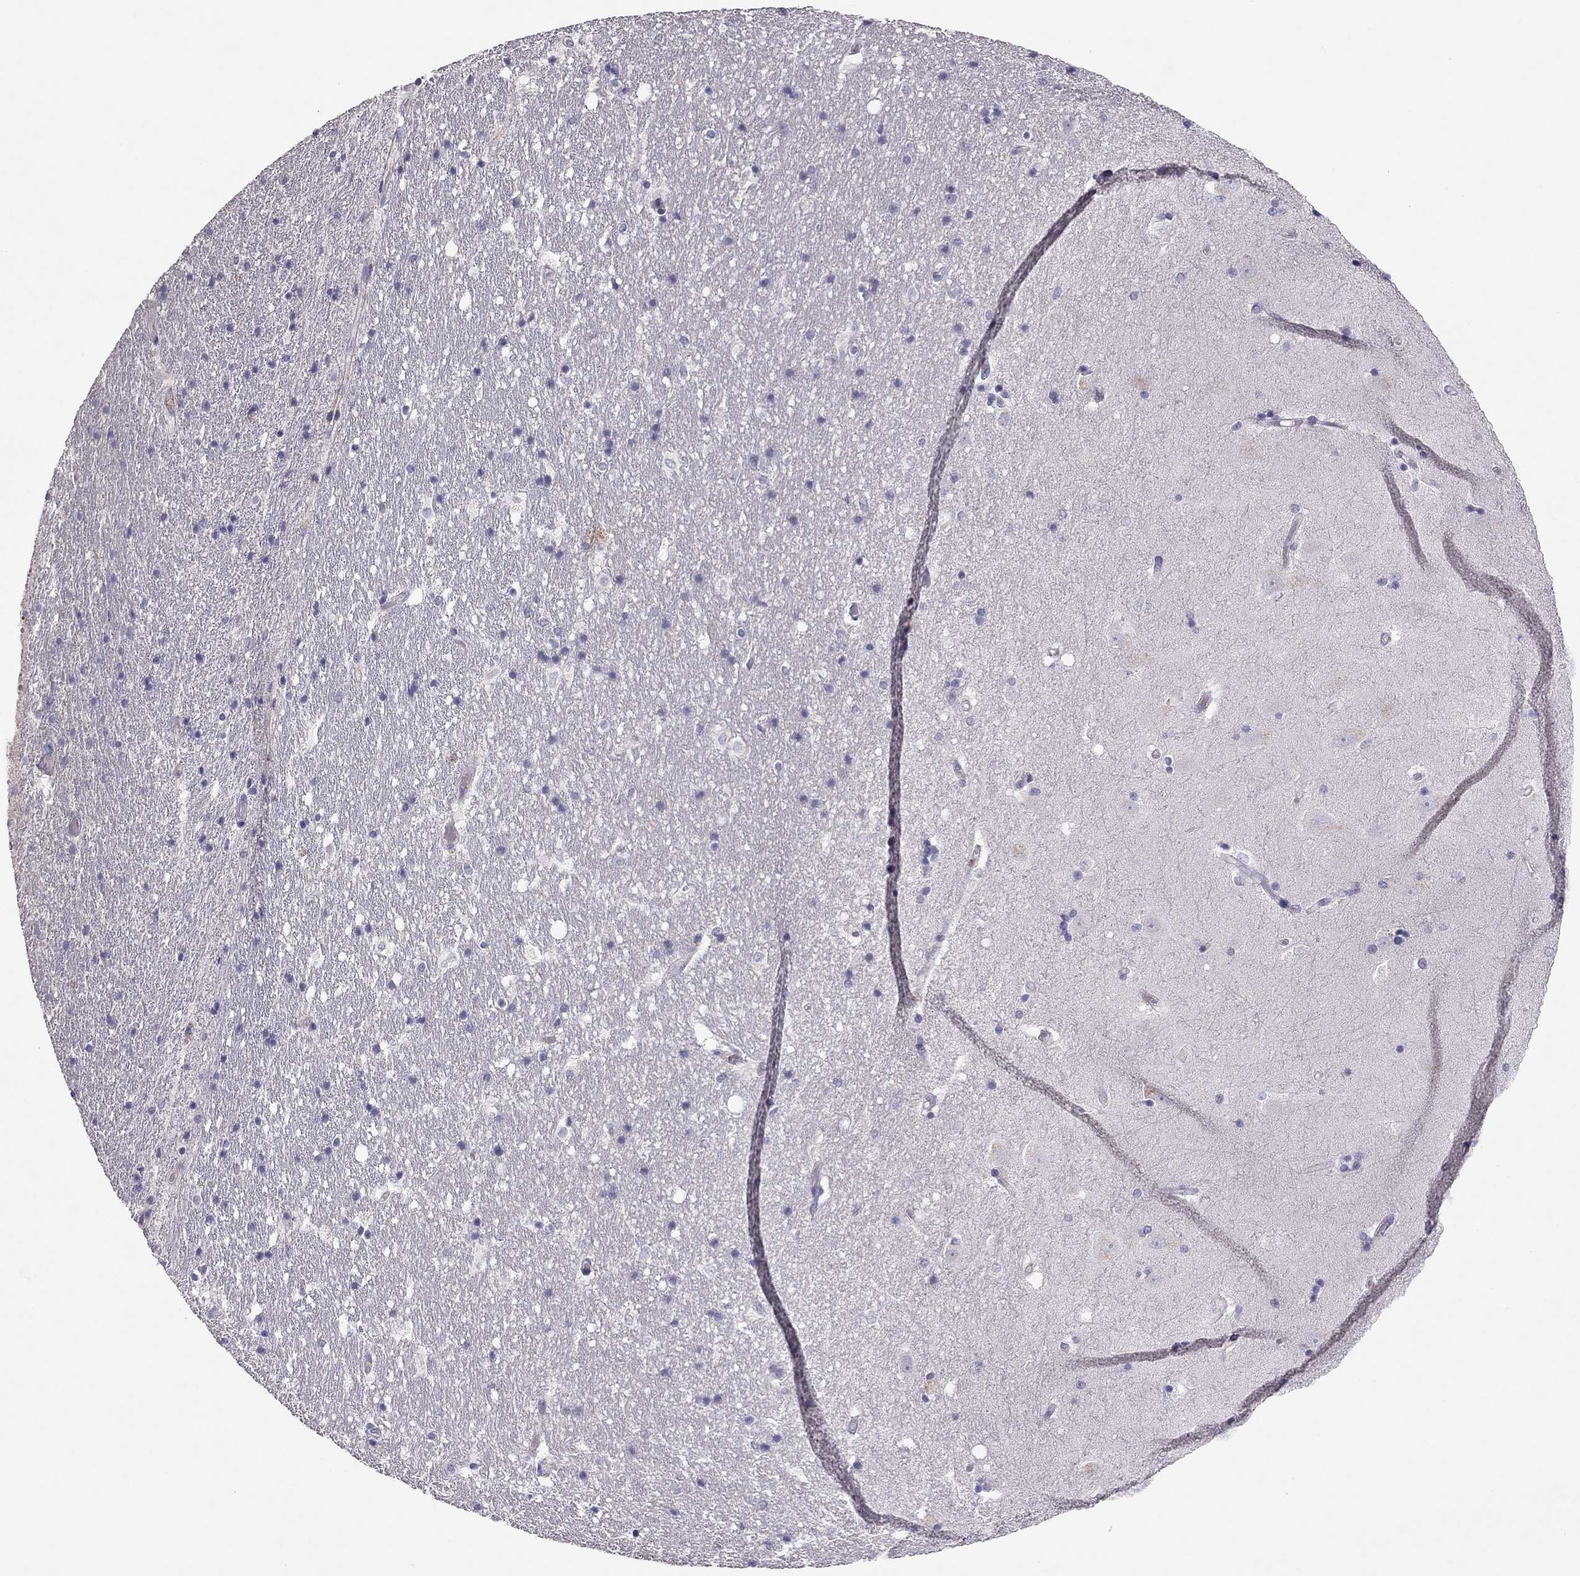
{"staining": {"intensity": "negative", "quantity": "none", "location": "none"}, "tissue": "hippocampus", "cell_type": "Glial cells", "image_type": "normal", "snomed": [{"axis": "morphology", "description": "Normal tissue, NOS"}, {"axis": "topography", "description": "Hippocampus"}], "caption": "A high-resolution micrograph shows IHC staining of benign hippocampus, which demonstrates no significant staining in glial cells.", "gene": "ADORA2A", "patient": {"sex": "male", "age": 49}}